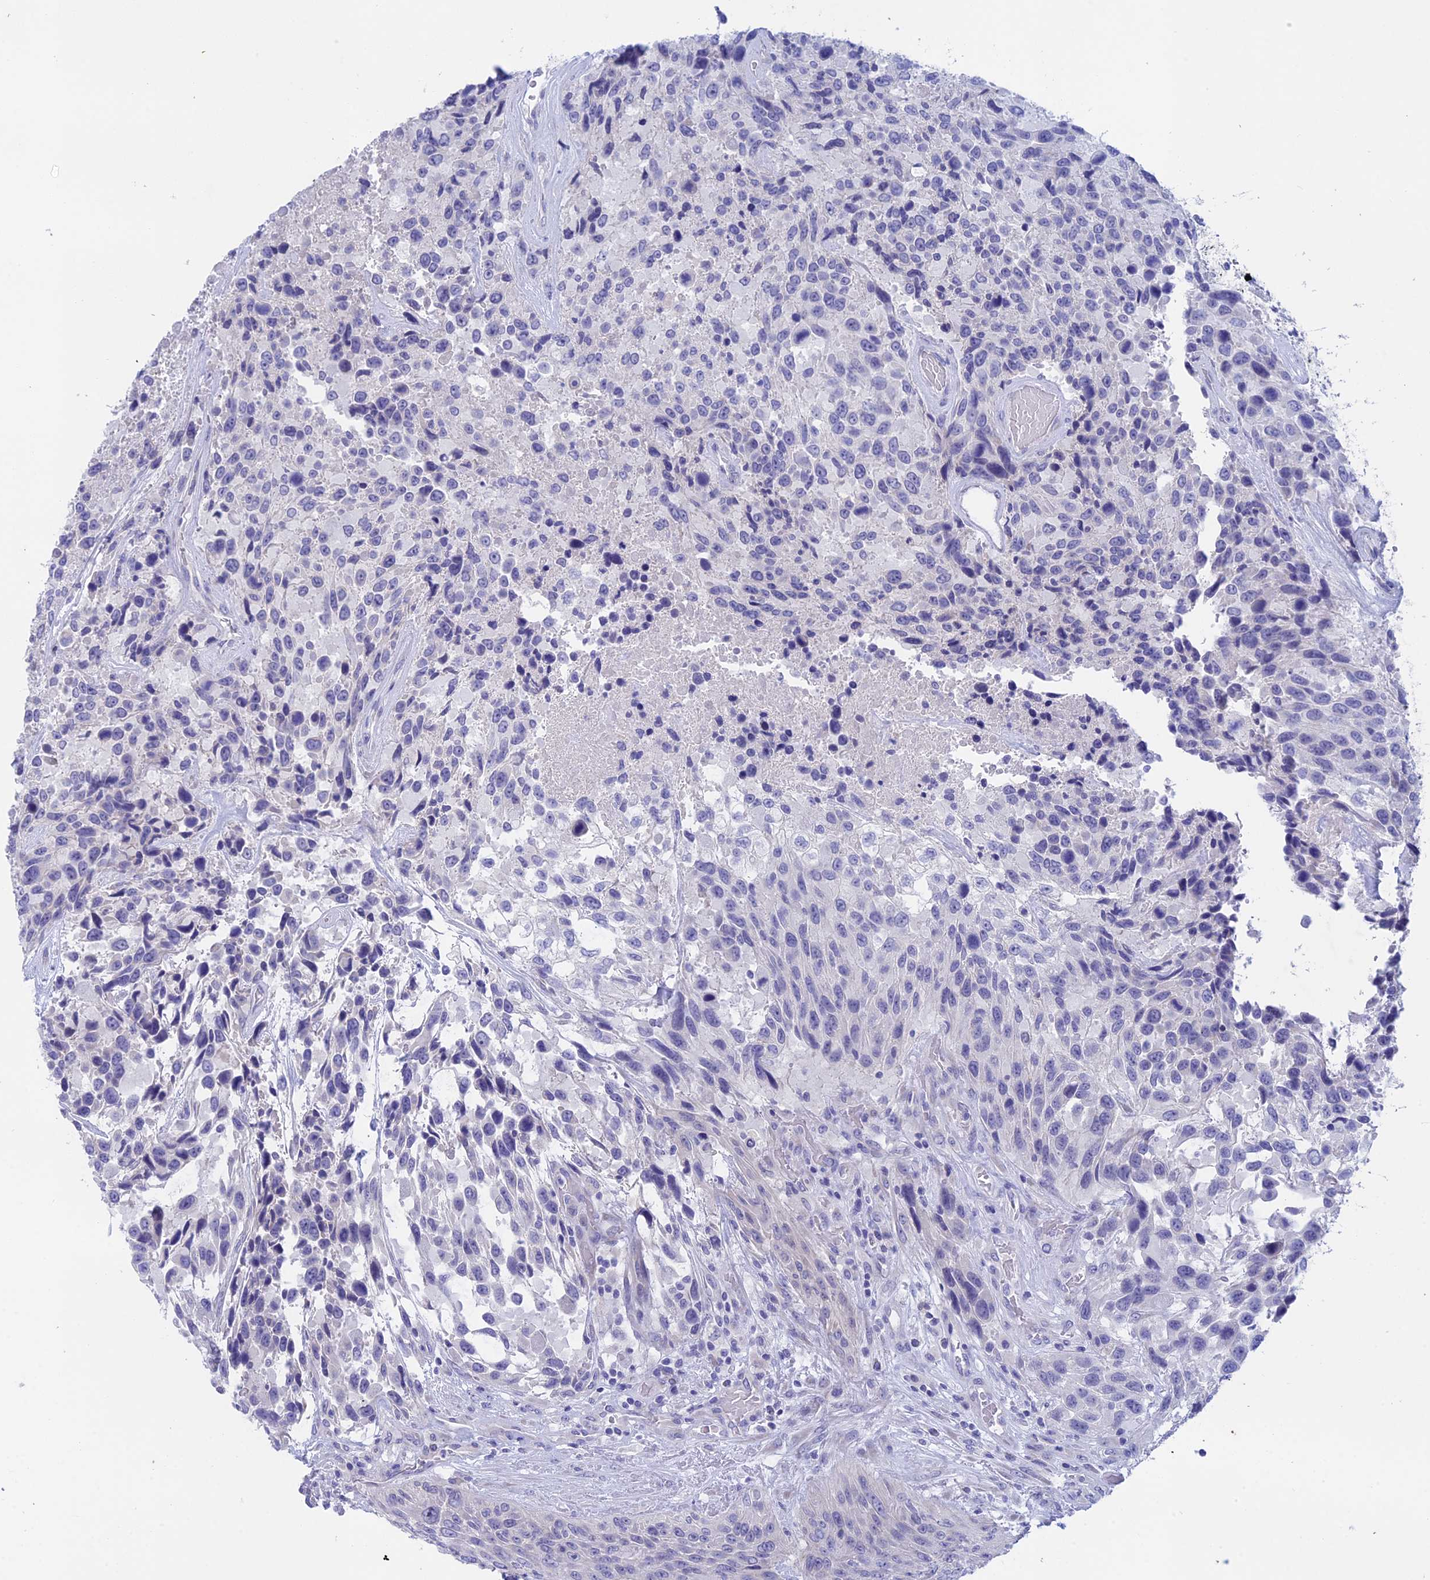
{"staining": {"intensity": "negative", "quantity": "none", "location": "none"}, "tissue": "urothelial cancer", "cell_type": "Tumor cells", "image_type": "cancer", "snomed": [{"axis": "morphology", "description": "Urothelial carcinoma, High grade"}, {"axis": "topography", "description": "Urinary bladder"}], "caption": "IHC of urothelial carcinoma (high-grade) demonstrates no staining in tumor cells.", "gene": "BTBD19", "patient": {"sex": "female", "age": 70}}